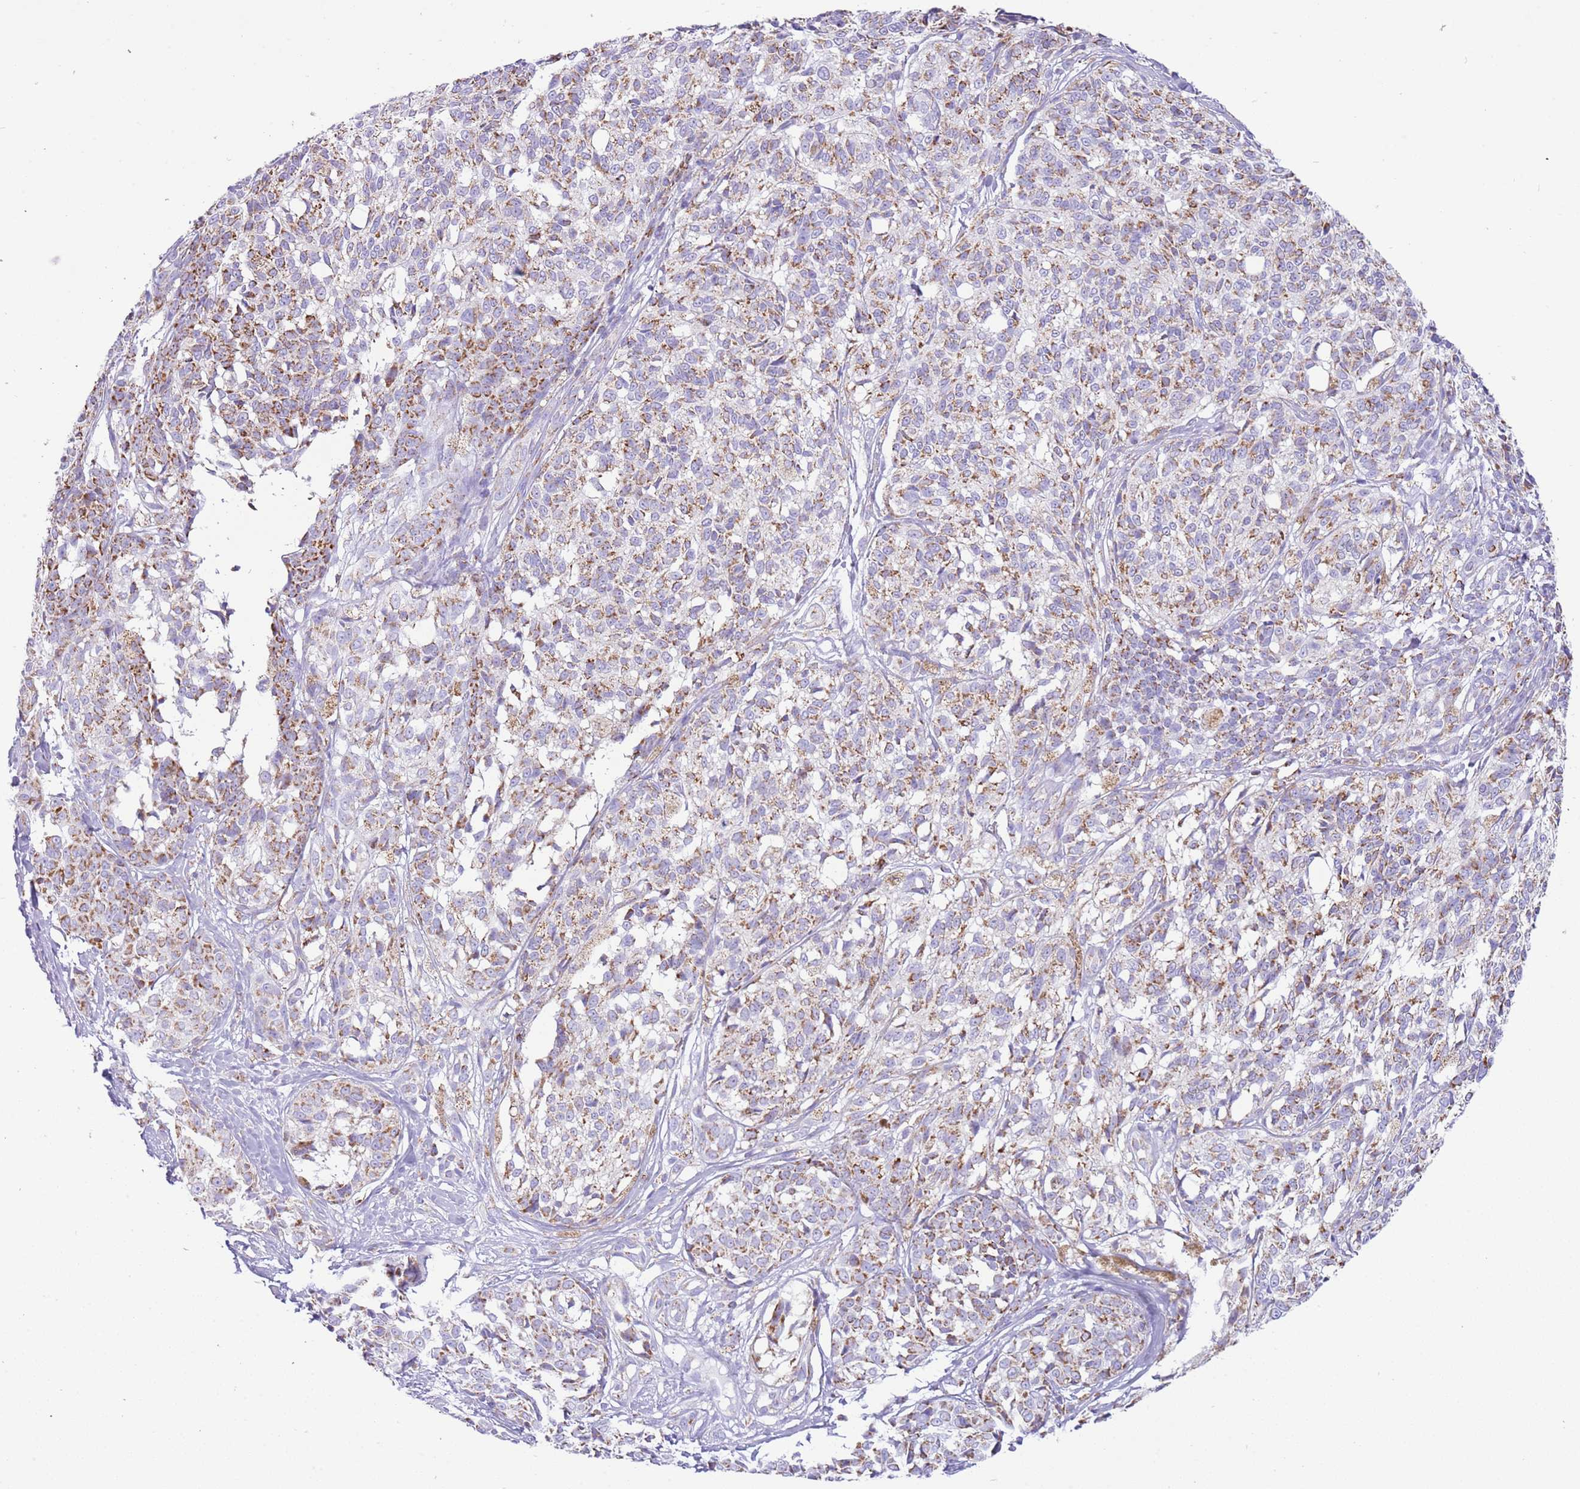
{"staining": {"intensity": "moderate", "quantity": "25%-75%", "location": "cytoplasmic/membranous"}, "tissue": "melanoma", "cell_type": "Tumor cells", "image_type": "cancer", "snomed": [{"axis": "morphology", "description": "Malignant melanoma, NOS"}, {"axis": "topography", "description": "Skin of upper extremity"}], "caption": "Immunohistochemistry (IHC) histopathology image of malignant melanoma stained for a protein (brown), which shows medium levels of moderate cytoplasmic/membranous staining in about 25%-75% of tumor cells.", "gene": "SUCLG2", "patient": {"sex": "male", "age": 40}}